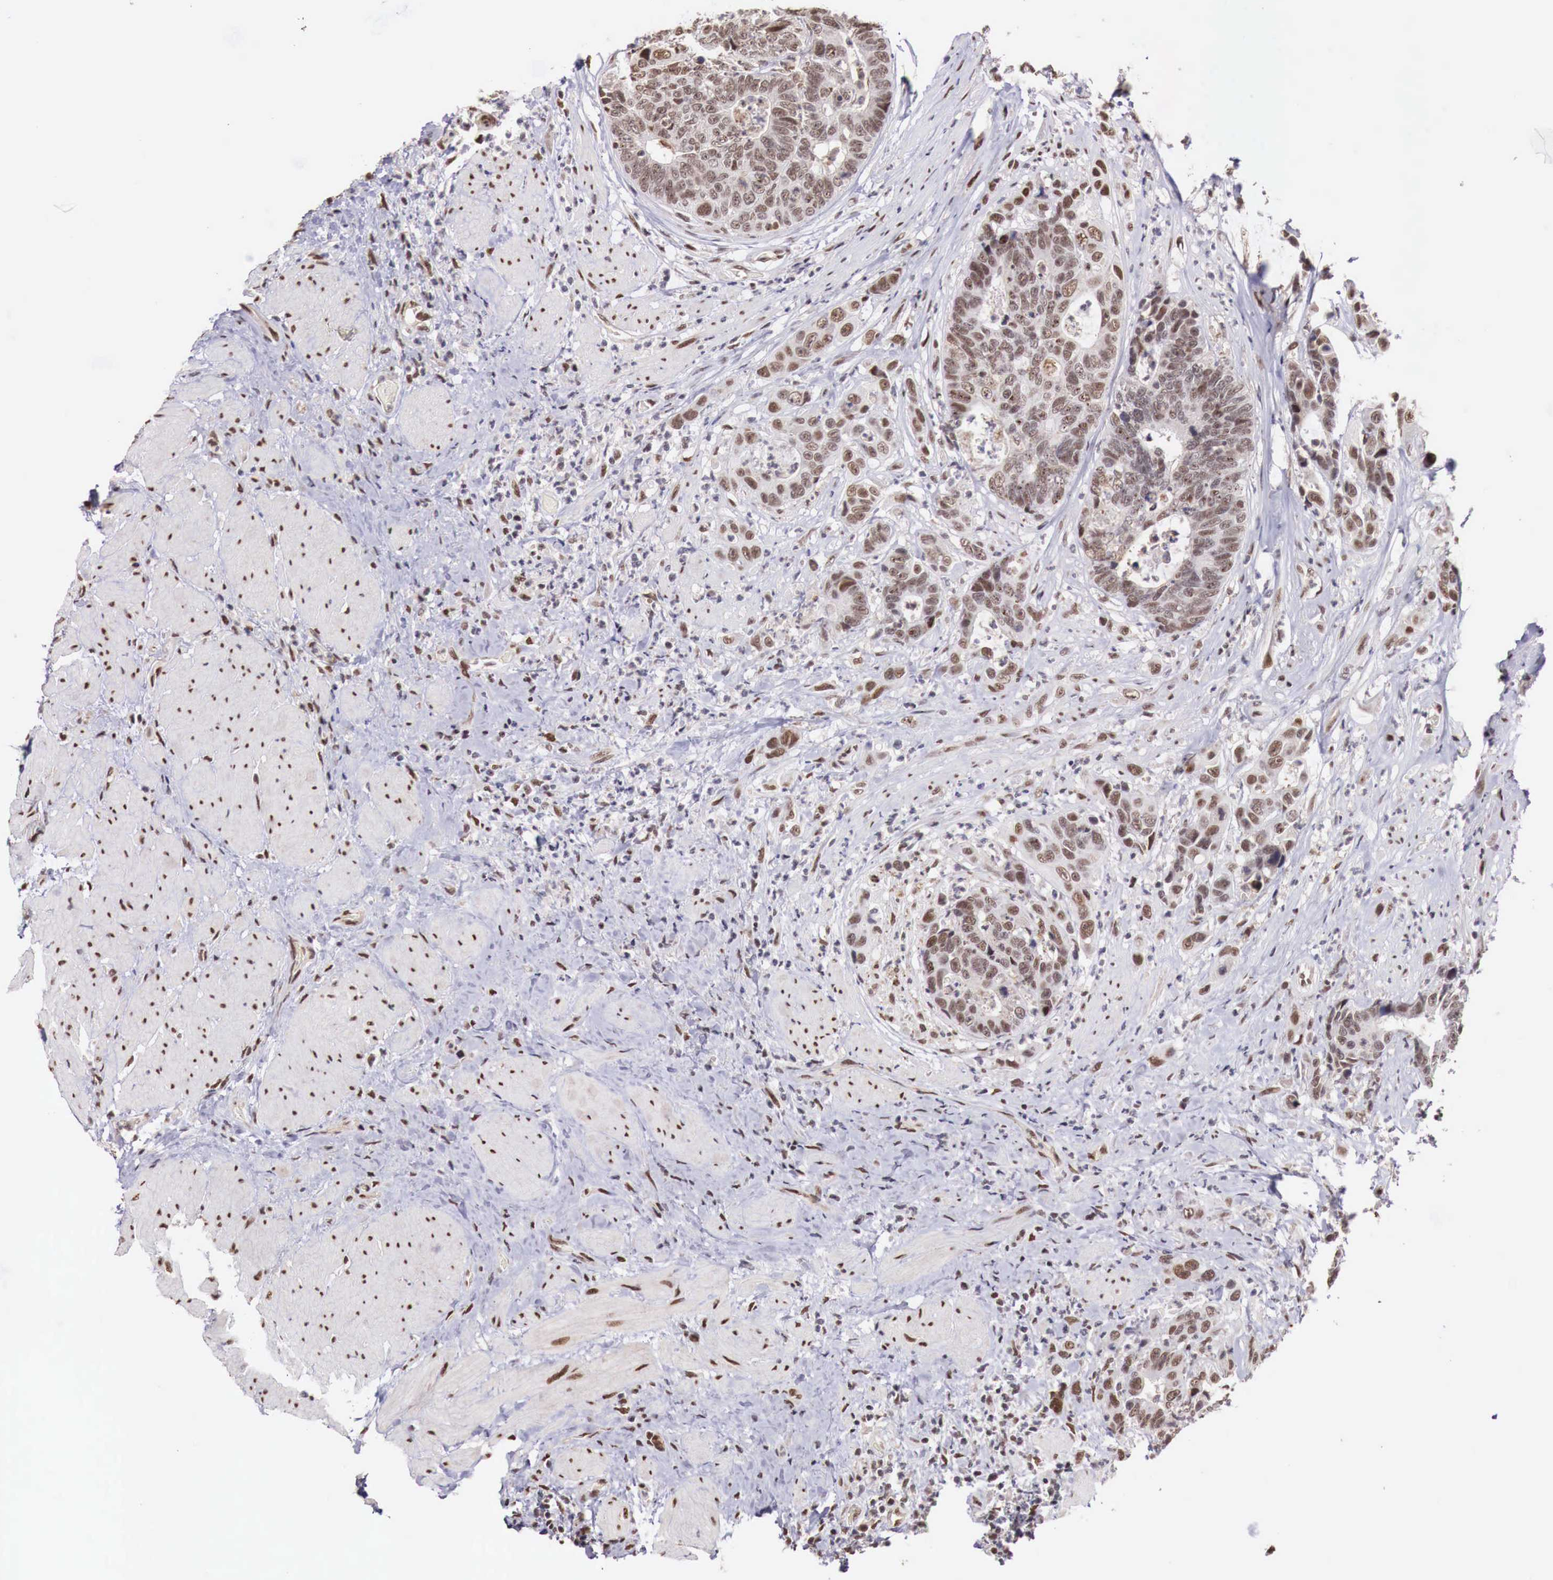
{"staining": {"intensity": "moderate", "quantity": ">75%", "location": "nuclear"}, "tissue": "colorectal cancer", "cell_type": "Tumor cells", "image_type": "cancer", "snomed": [{"axis": "morphology", "description": "Adenocarcinoma, NOS"}, {"axis": "topography", "description": "Rectum"}], "caption": "Immunohistochemical staining of colorectal cancer reveals moderate nuclear protein staining in approximately >75% of tumor cells.", "gene": "FOXP2", "patient": {"sex": "female", "age": 65}}